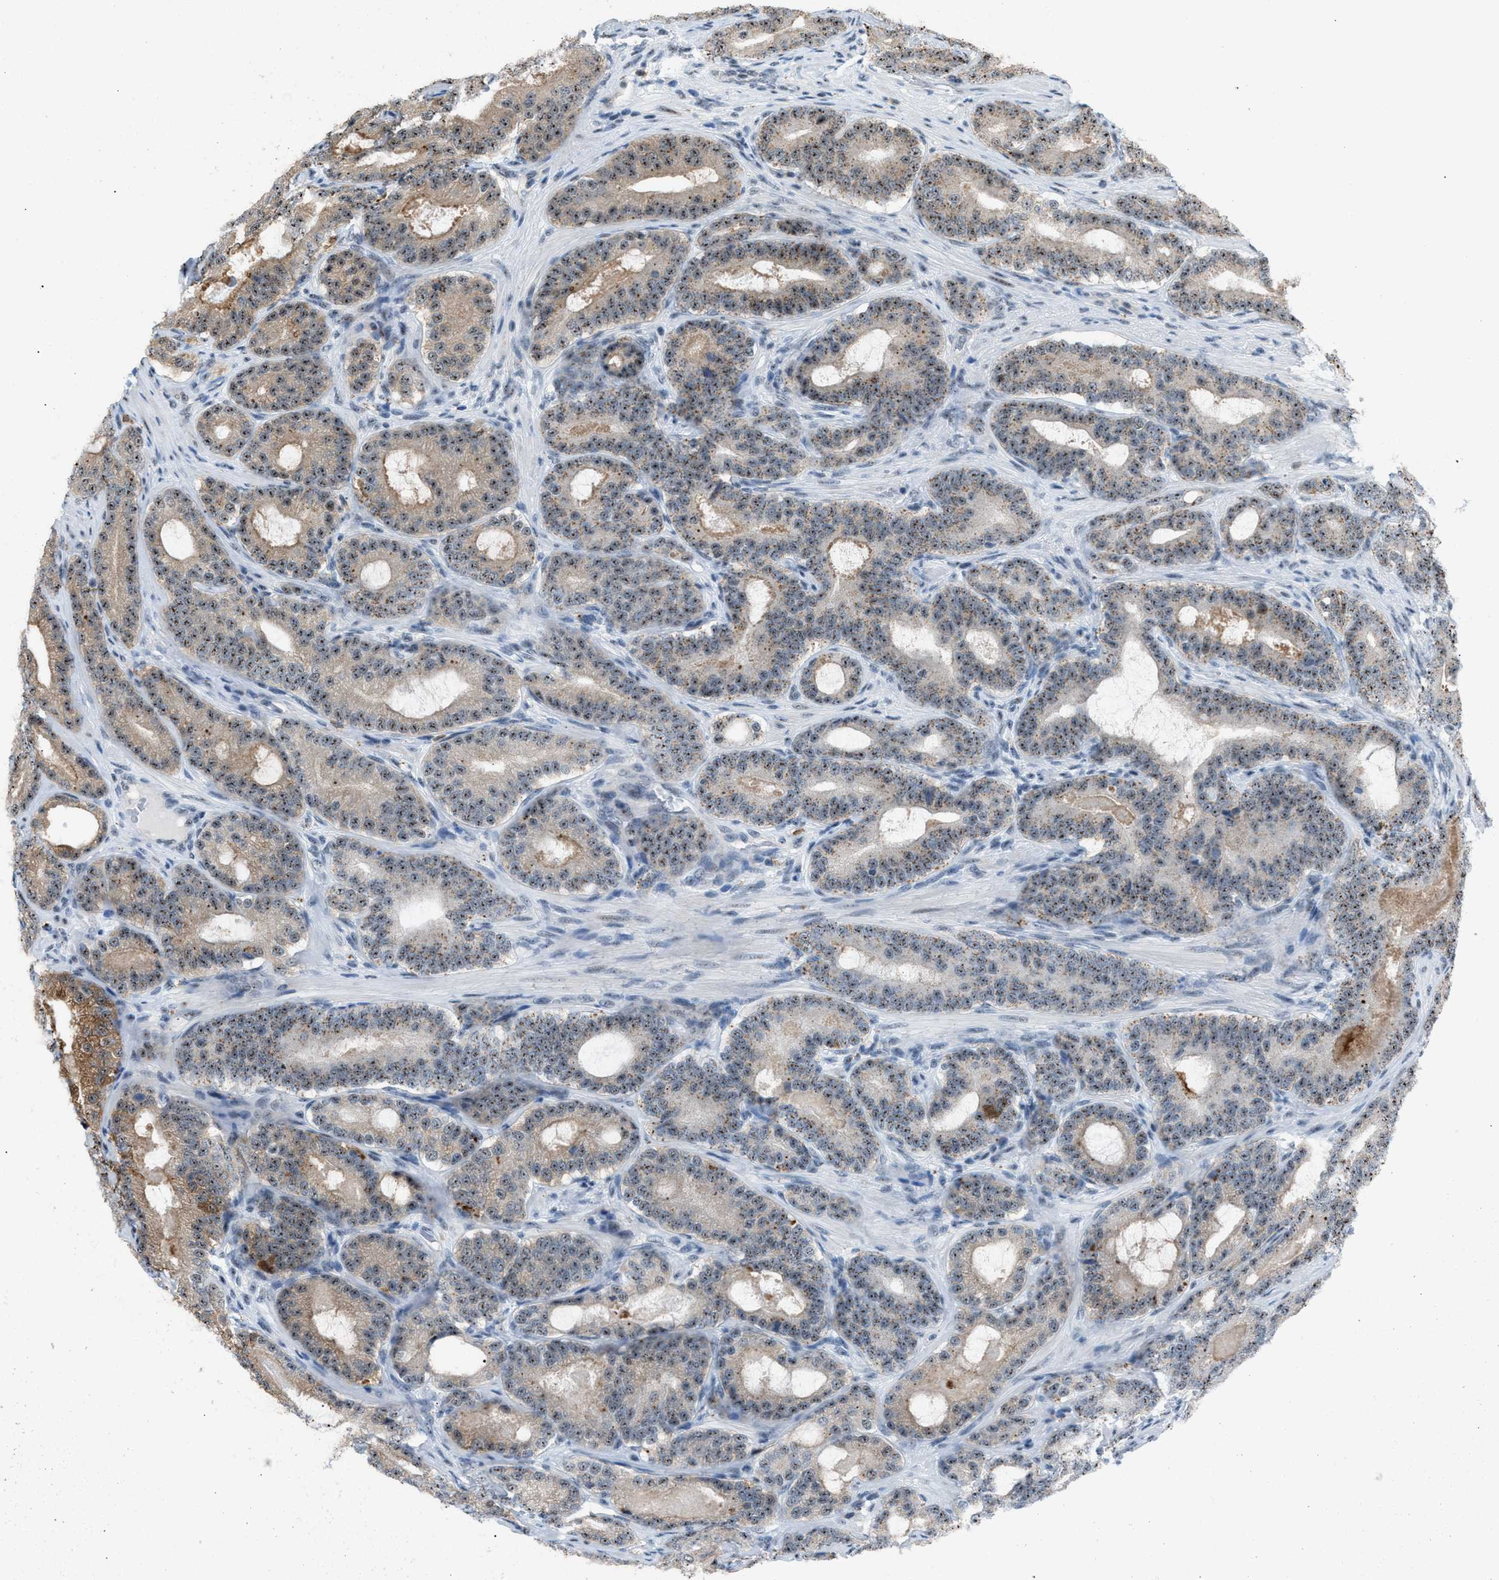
{"staining": {"intensity": "weak", "quantity": ">75%", "location": "cytoplasmic/membranous,nuclear"}, "tissue": "prostate cancer", "cell_type": "Tumor cells", "image_type": "cancer", "snomed": [{"axis": "morphology", "description": "Adenocarcinoma, High grade"}, {"axis": "topography", "description": "Prostate"}], "caption": "Protein expression analysis of high-grade adenocarcinoma (prostate) displays weak cytoplasmic/membranous and nuclear positivity in approximately >75% of tumor cells. Ihc stains the protein of interest in brown and the nuclei are stained blue.", "gene": "CENPP", "patient": {"sex": "male", "age": 60}}